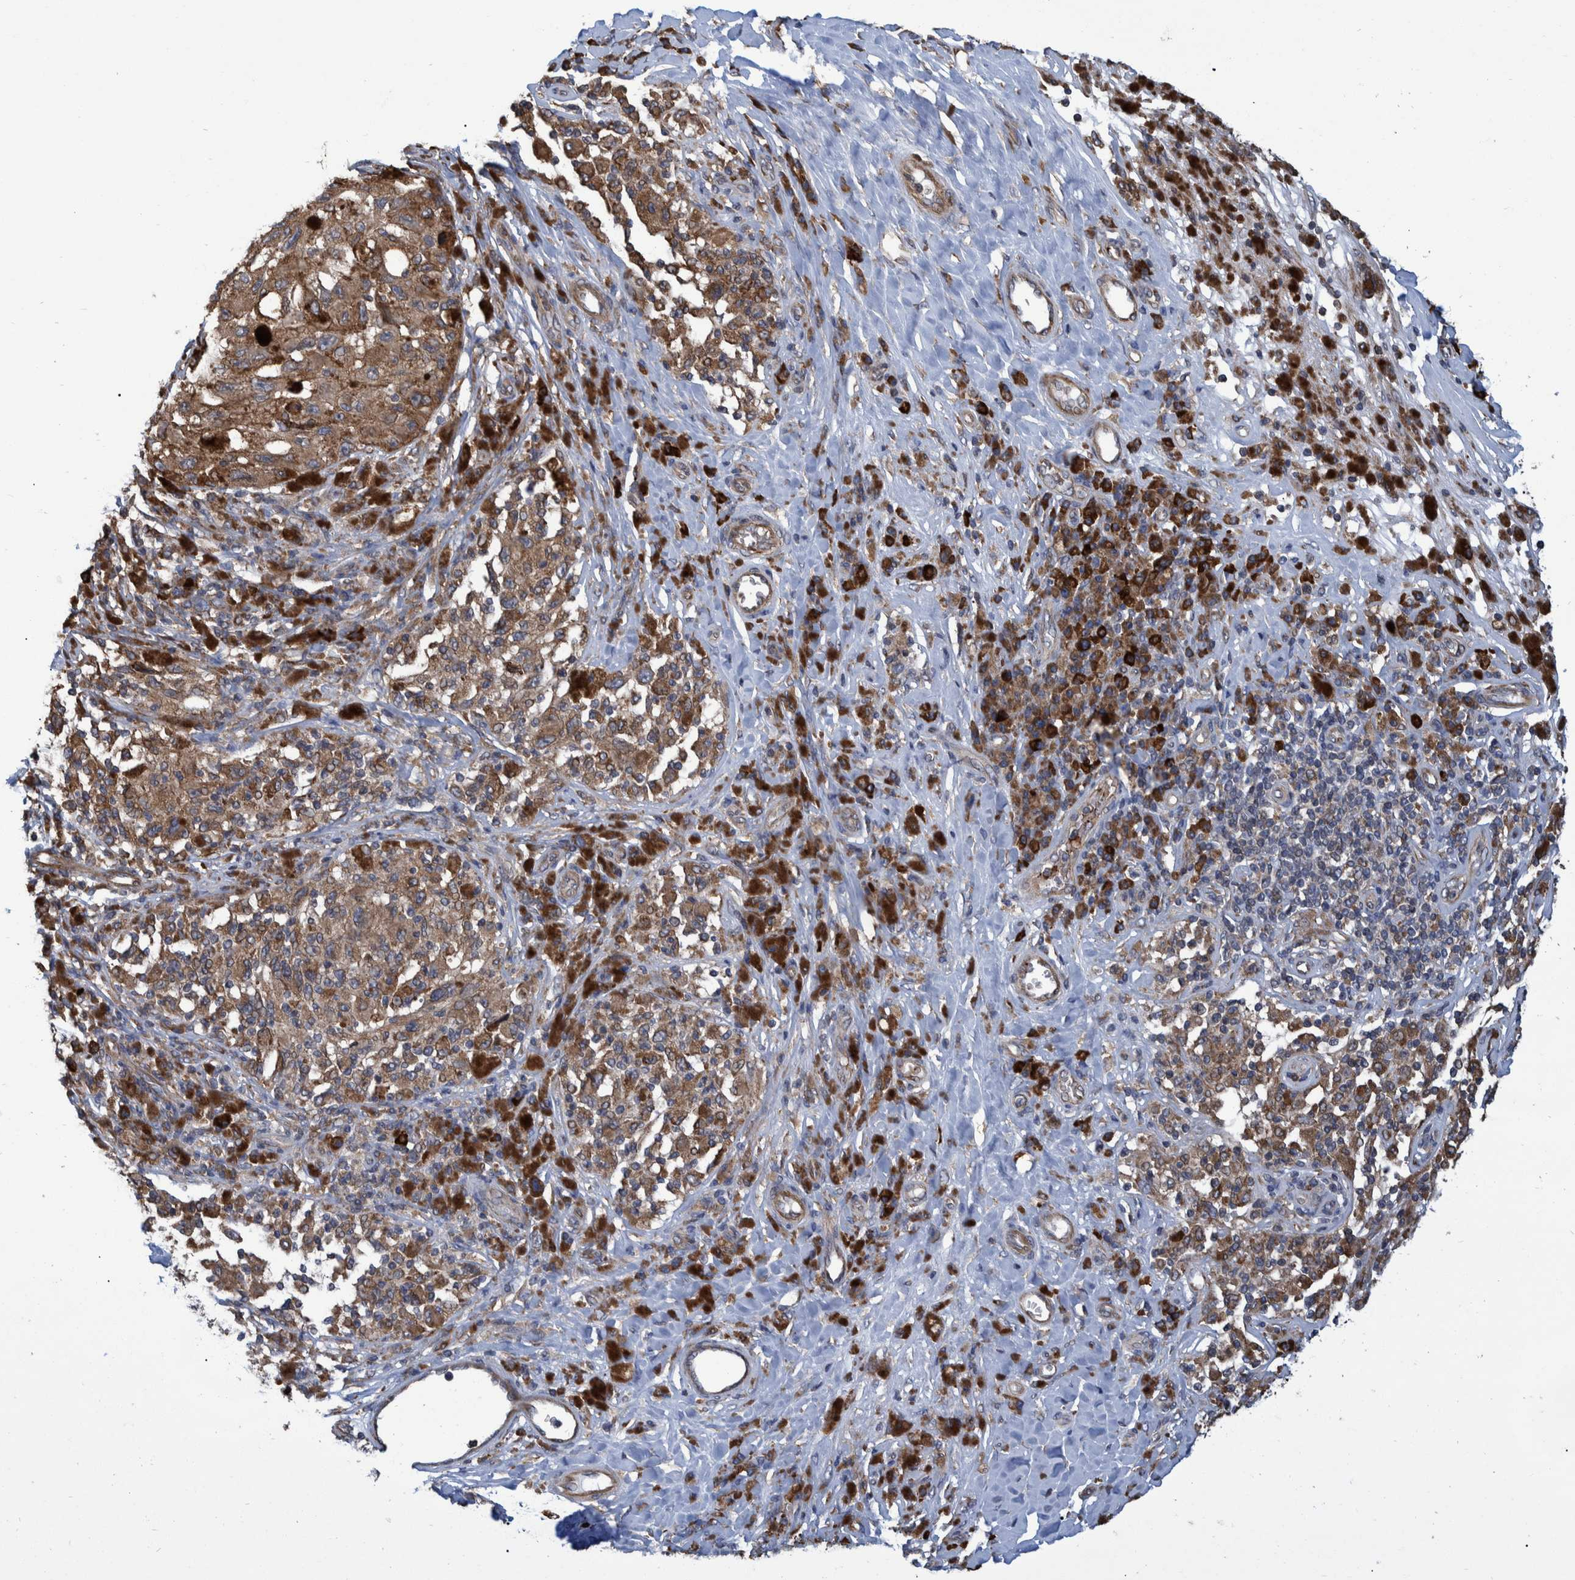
{"staining": {"intensity": "moderate", "quantity": ">75%", "location": "cytoplasmic/membranous"}, "tissue": "melanoma", "cell_type": "Tumor cells", "image_type": "cancer", "snomed": [{"axis": "morphology", "description": "Malignant melanoma, NOS"}, {"axis": "topography", "description": "Skin"}], "caption": "Melanoma stained with IHC displays moderate cytoplasmic/membranous staining in approximately >75% of tumor cells.", "gene": "SPAG5", "patient": {"sex": "female", "age": 73}}